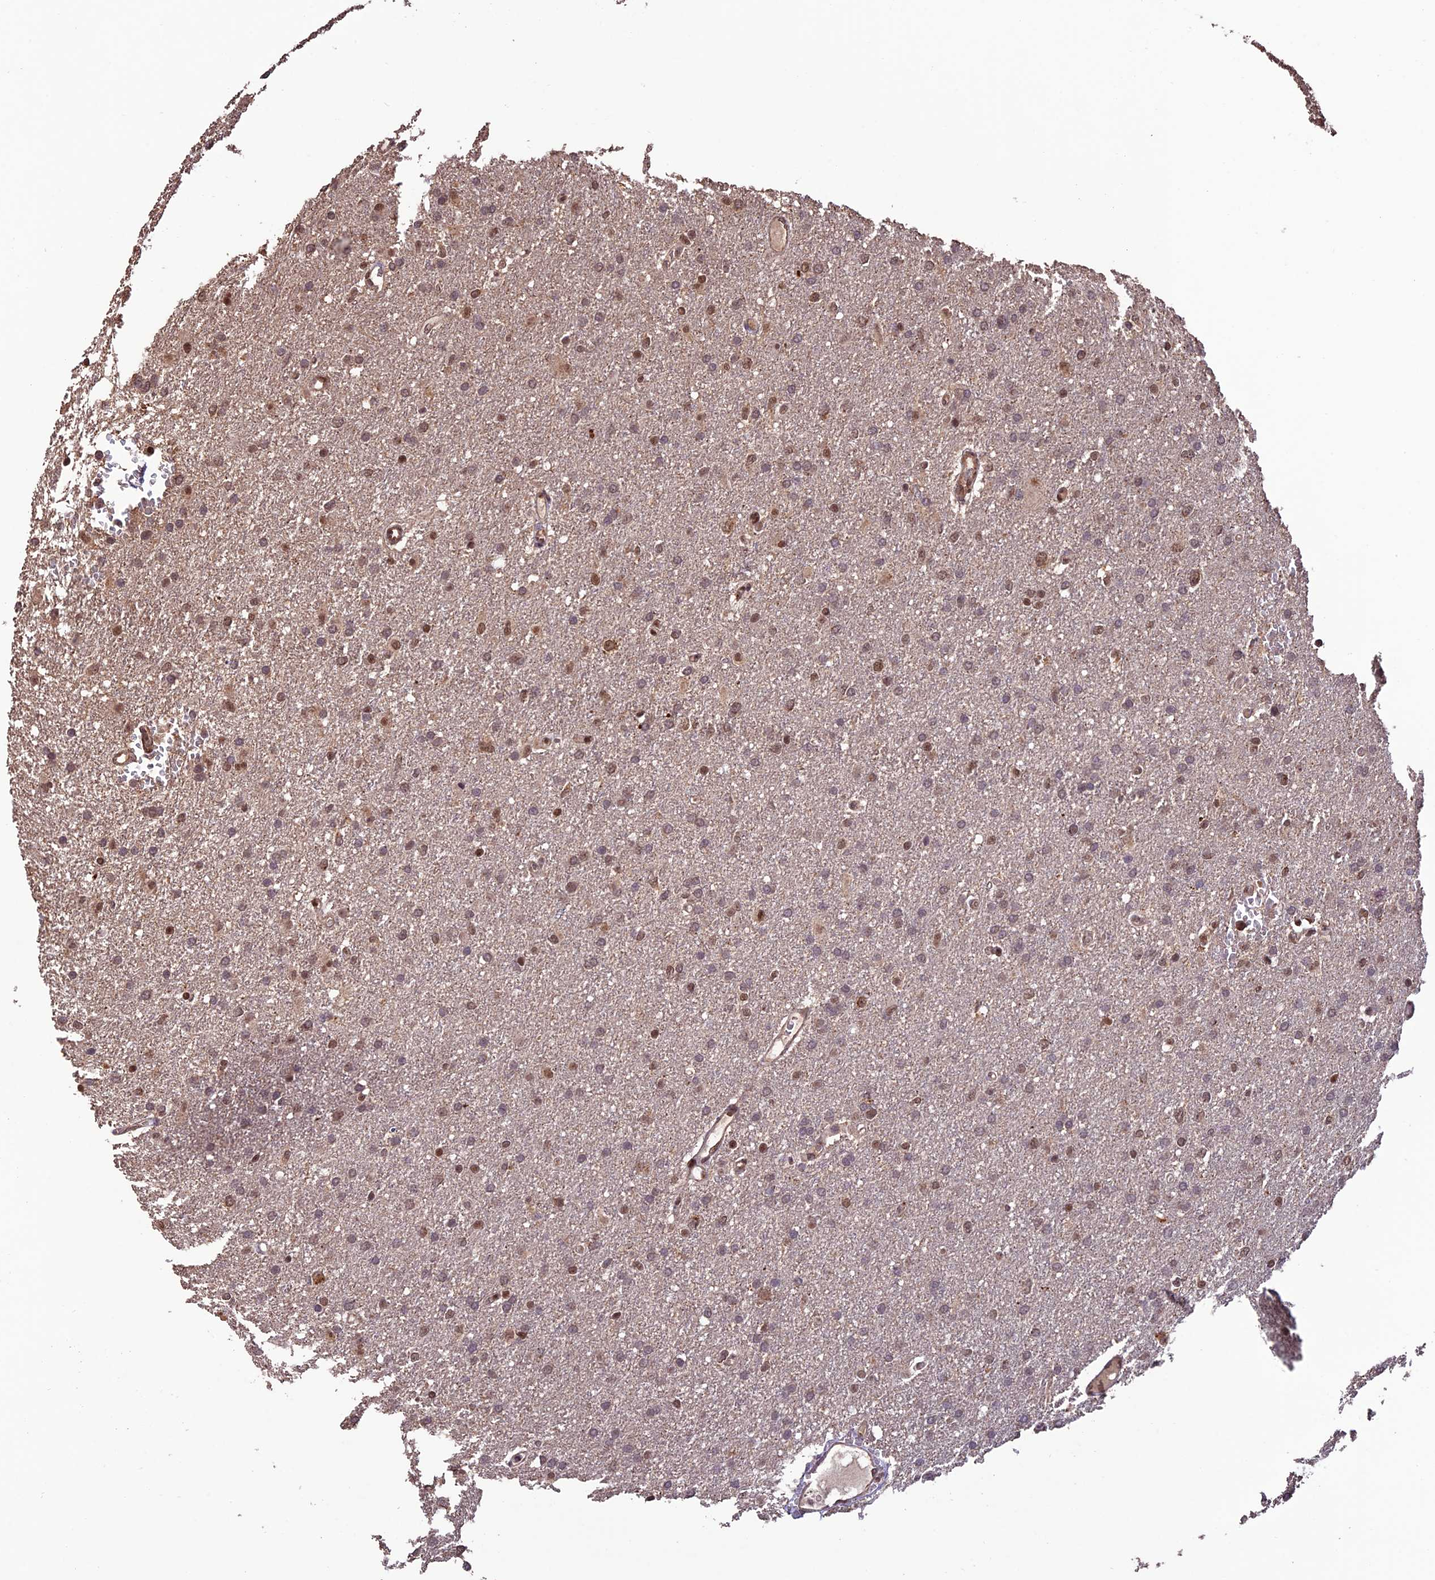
{"staining": {"intensity": "moderate", "quantity": "25%-75%", "location": "cytoplasmic/membranous,nuclear"}, "tissue": "glioma", "cell_type": "Tumor cells", "image_type": "cancer", "snomed": [{"axis": "morphology", "description": "Glioma, malignant, High grade"}, {"axis": "topography", "description": "Cerebral cortex"}], "caption": "The histopathology image reveals immunohistochemical staining of high-grade glioma (malignant). There is moderate cytoplasmic/membranous and nuclear staining is appreciated in about 25%-75% of tumor cells. (DAB IHC with brightfield microscopy, high magnification).", "gene": "CABIN1", "patient": {"sex": "female", "age": 36}}